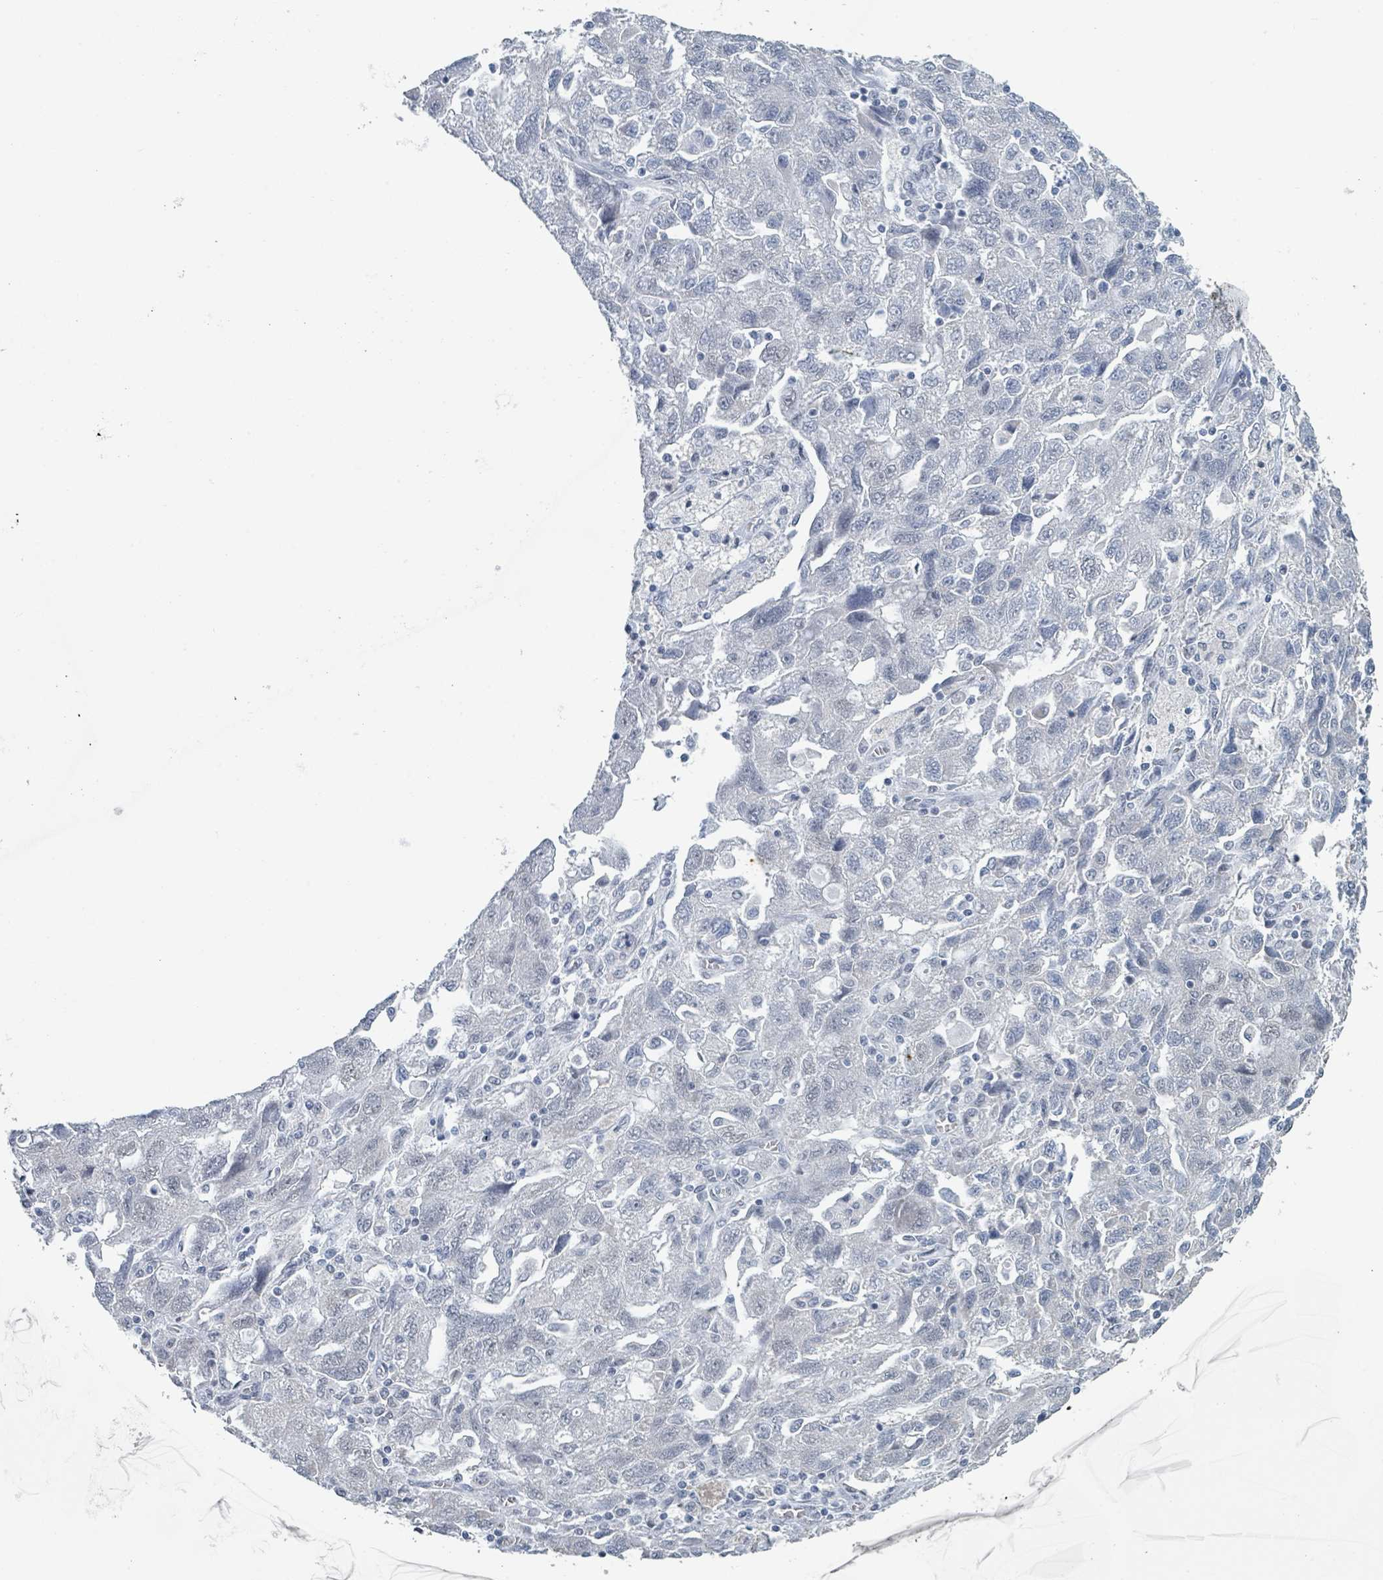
{"staining": {"intensity": "negative", "quantity": "none", "location": "none"}, "tissue": "ovarian cancer", "cell_type": "Tumor cells", "image_type": "cancer", "snomed": [{"axis": "morphology", "description": "Carcinoma, NOS"}, {"axis": "morphology", "description": "Cystadenocarcinoma, serous, NOS"}, {"axis": "topography", "description": "Ovary"}], "caption": "Protein analysis of carcinoma (ovarian) demonstrates no significant positivity in tumor cells.", "gene": "EHMT2", "patient": {"sex": "female", "age": 69}}